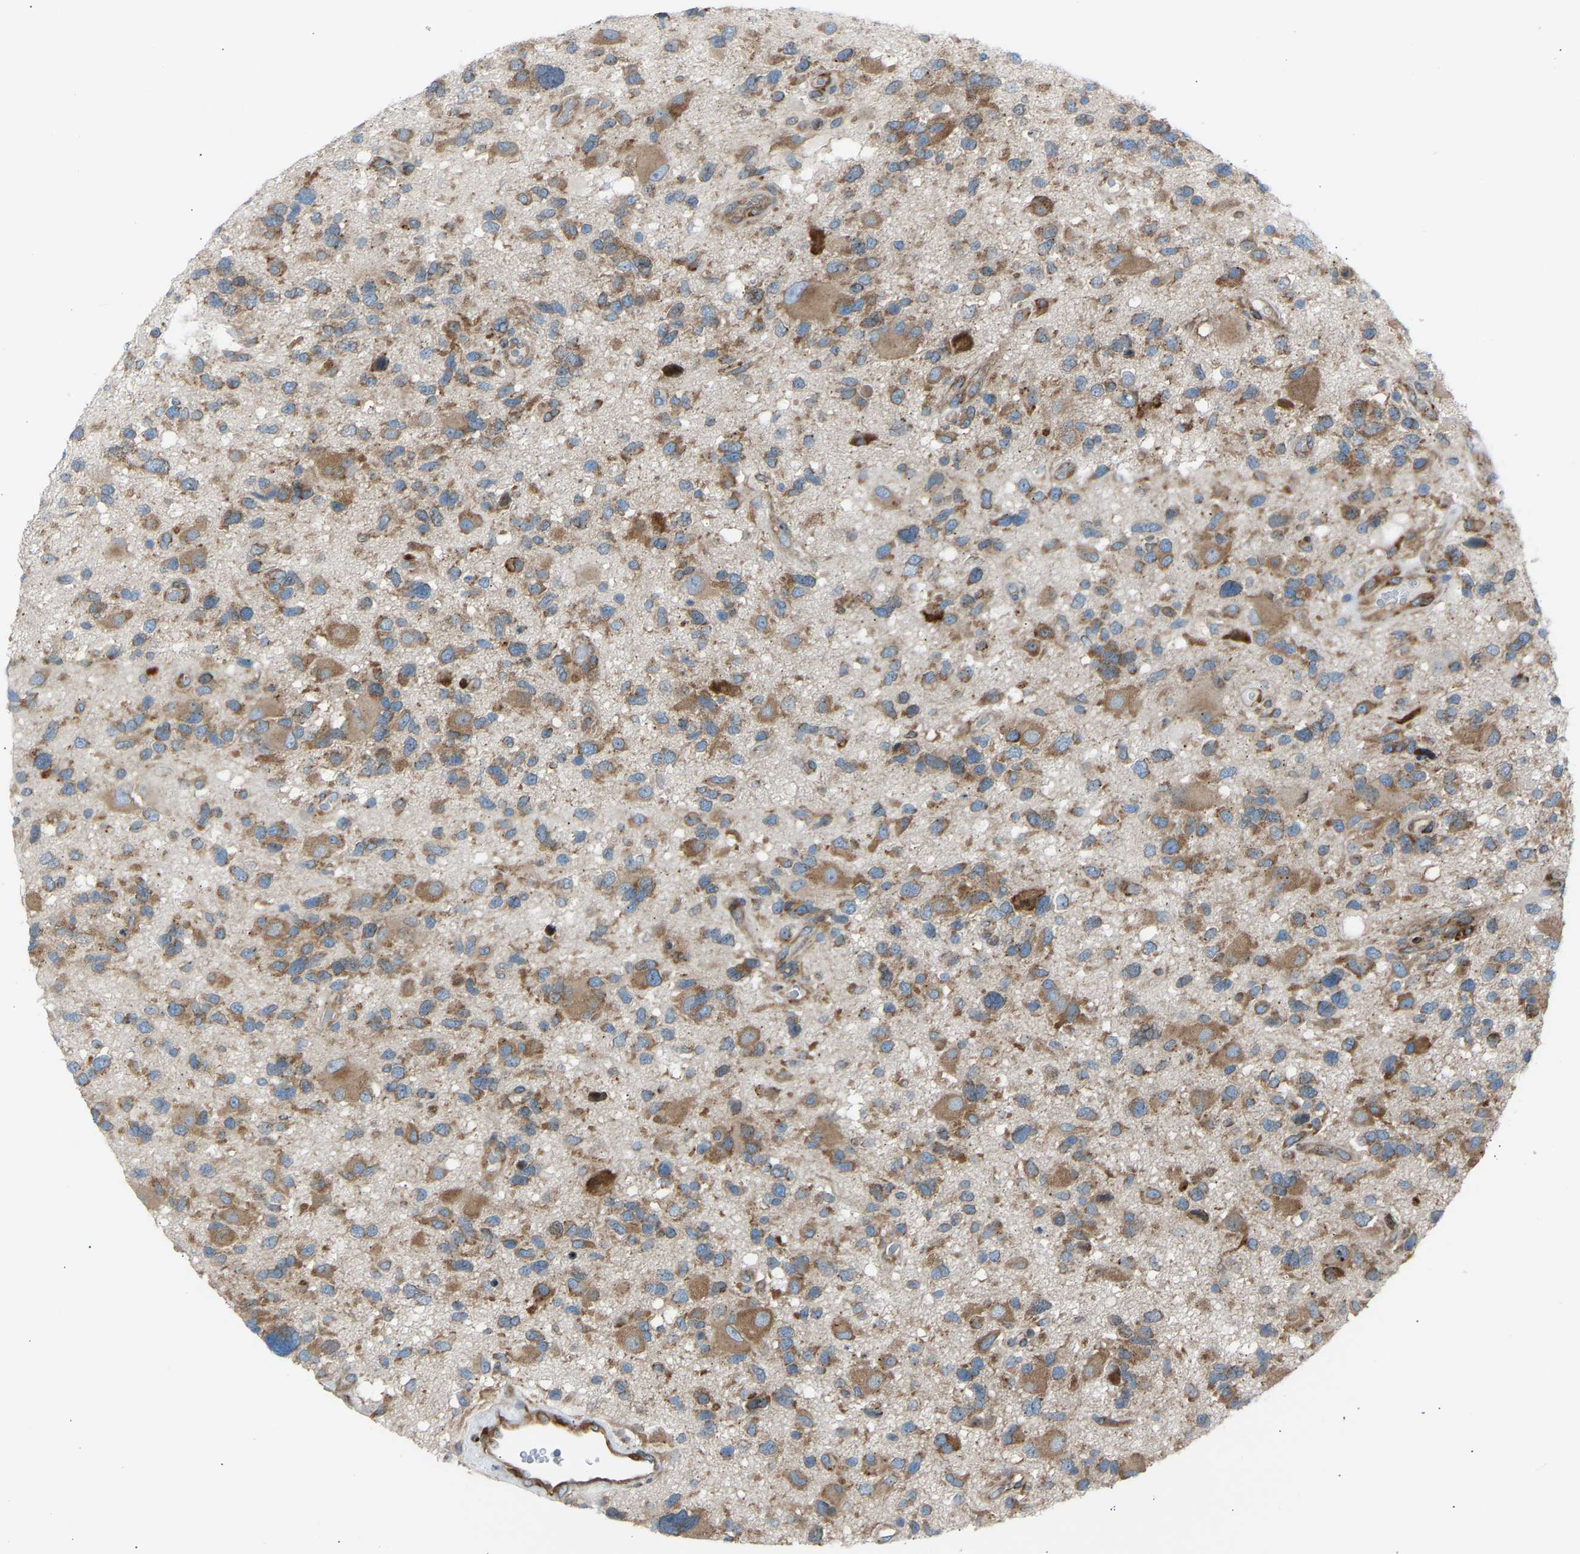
{"staining": {"intensity": "moderate", "quantity": ">75%", "location": "cytoplasmic/membranous"}, "tissue": "glioma", "cell_type": "Tumor cells", "image_type": "cancer", "snomed": [{"axis": "morphology", "description": "Glioma, malignant, High grade"}, {"axis": "topography", "description": "Brain"}], "caption": "Malignant high-grade glioma was stained to show a protein in brown. There is medium levels of moderate cytoplasmic/membranous expression in approximately >75% of tumor cells. Nuclei are stained in blue.", "gene": "VPS41", "patient": {"sex": "male", "age": 33}}